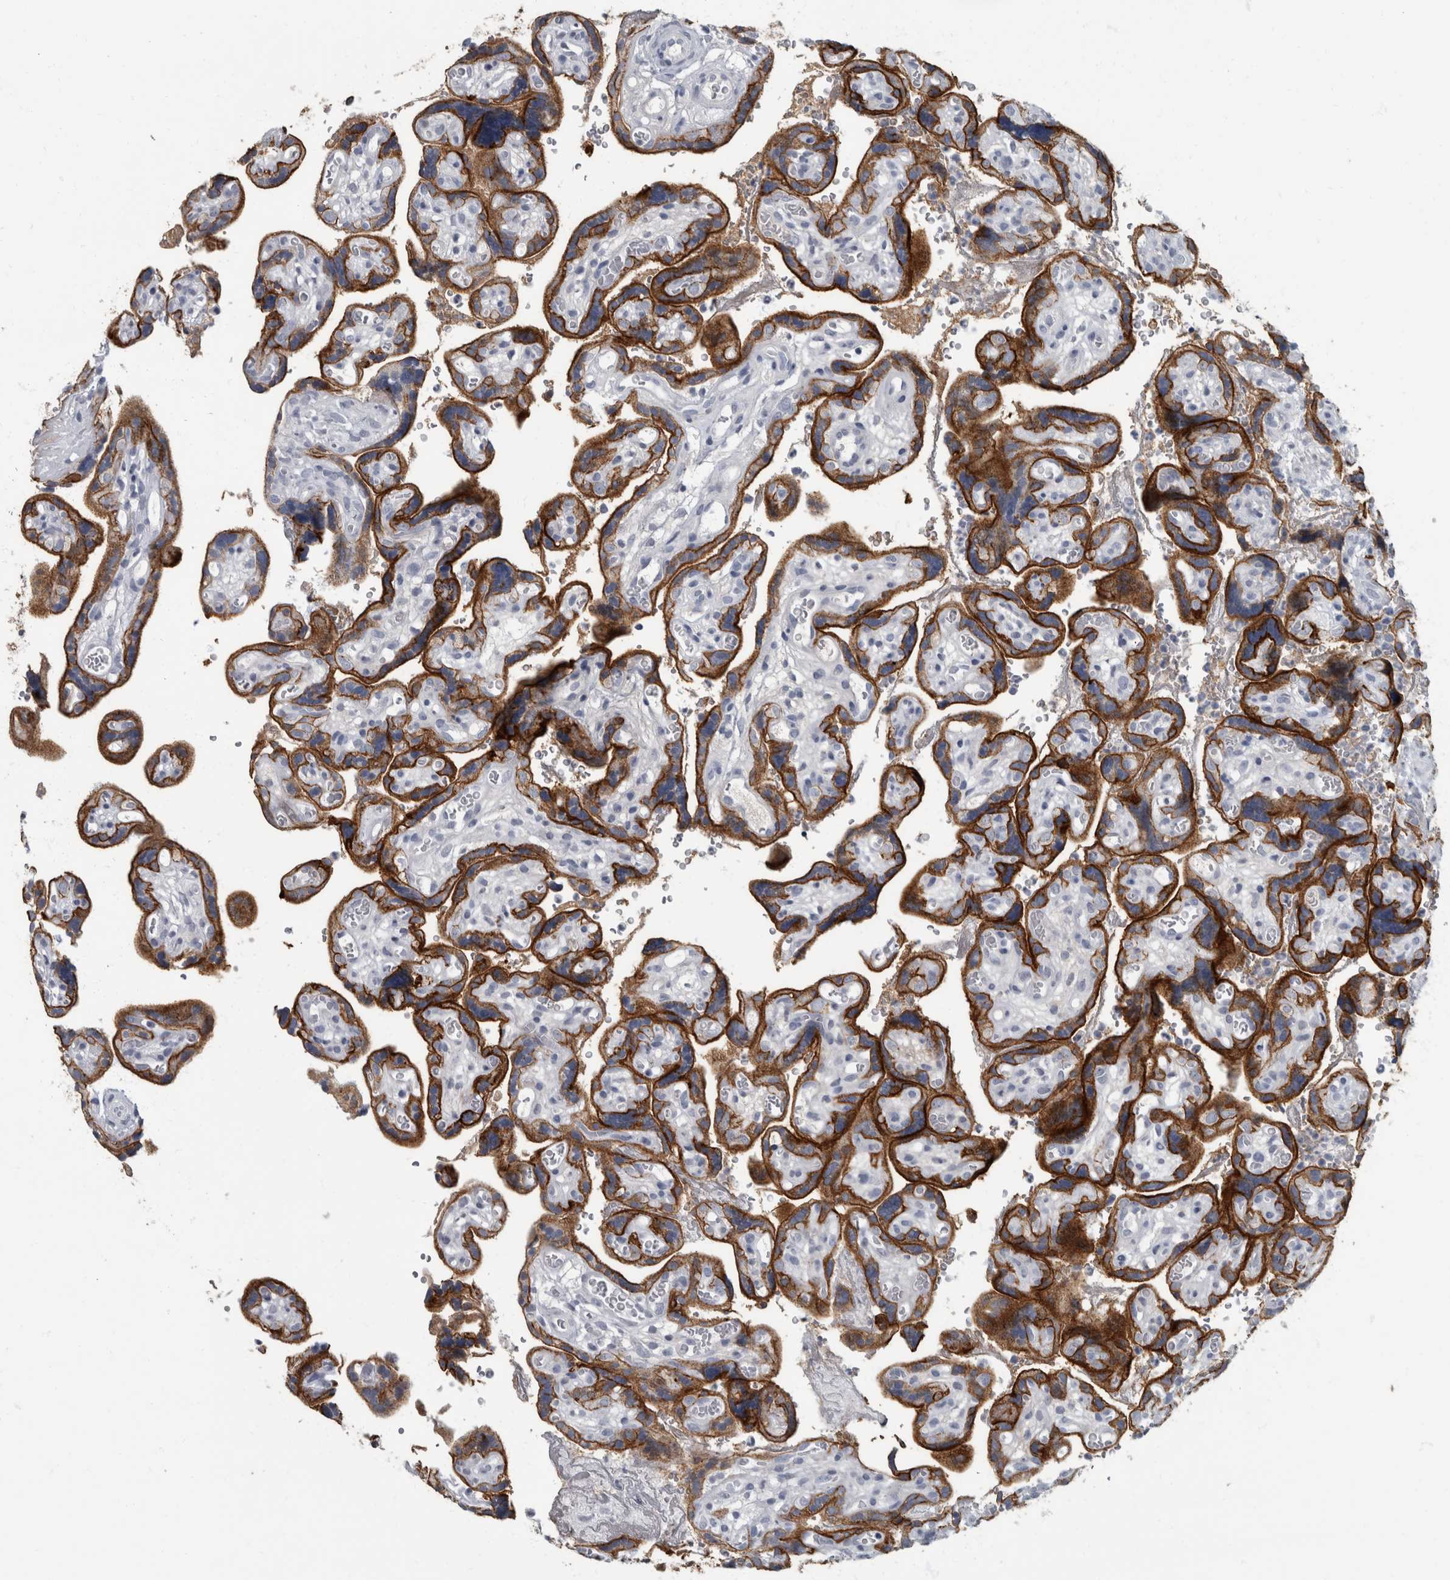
{"staining": {"intensity": "moderate", "quantity": "<25%", "location": "cytoplasmic/membranous"}, "tissue": "placenta", "cell_type": "Decidual cells", "image_type": "normal", "snomed": [{"axis": "morphology", "description": "Normal tissue, NOS"}, {"axis": "topography", "description": "Placenta"}], "caption": "Immunohistochemistry staining of unremarkable placenta, which reveals low levels of moderate cytoplasmic/membranous expression in approximately <25% of decidual cells indicating moderate cytoplasmic/membranous protein staining. The staining was performed using DAB (brown) for protein detection and nuclei were counterstained in hematoxylin (blue).", "gene": "DSG2", "patient": {"sex": "female", "age": 30}}